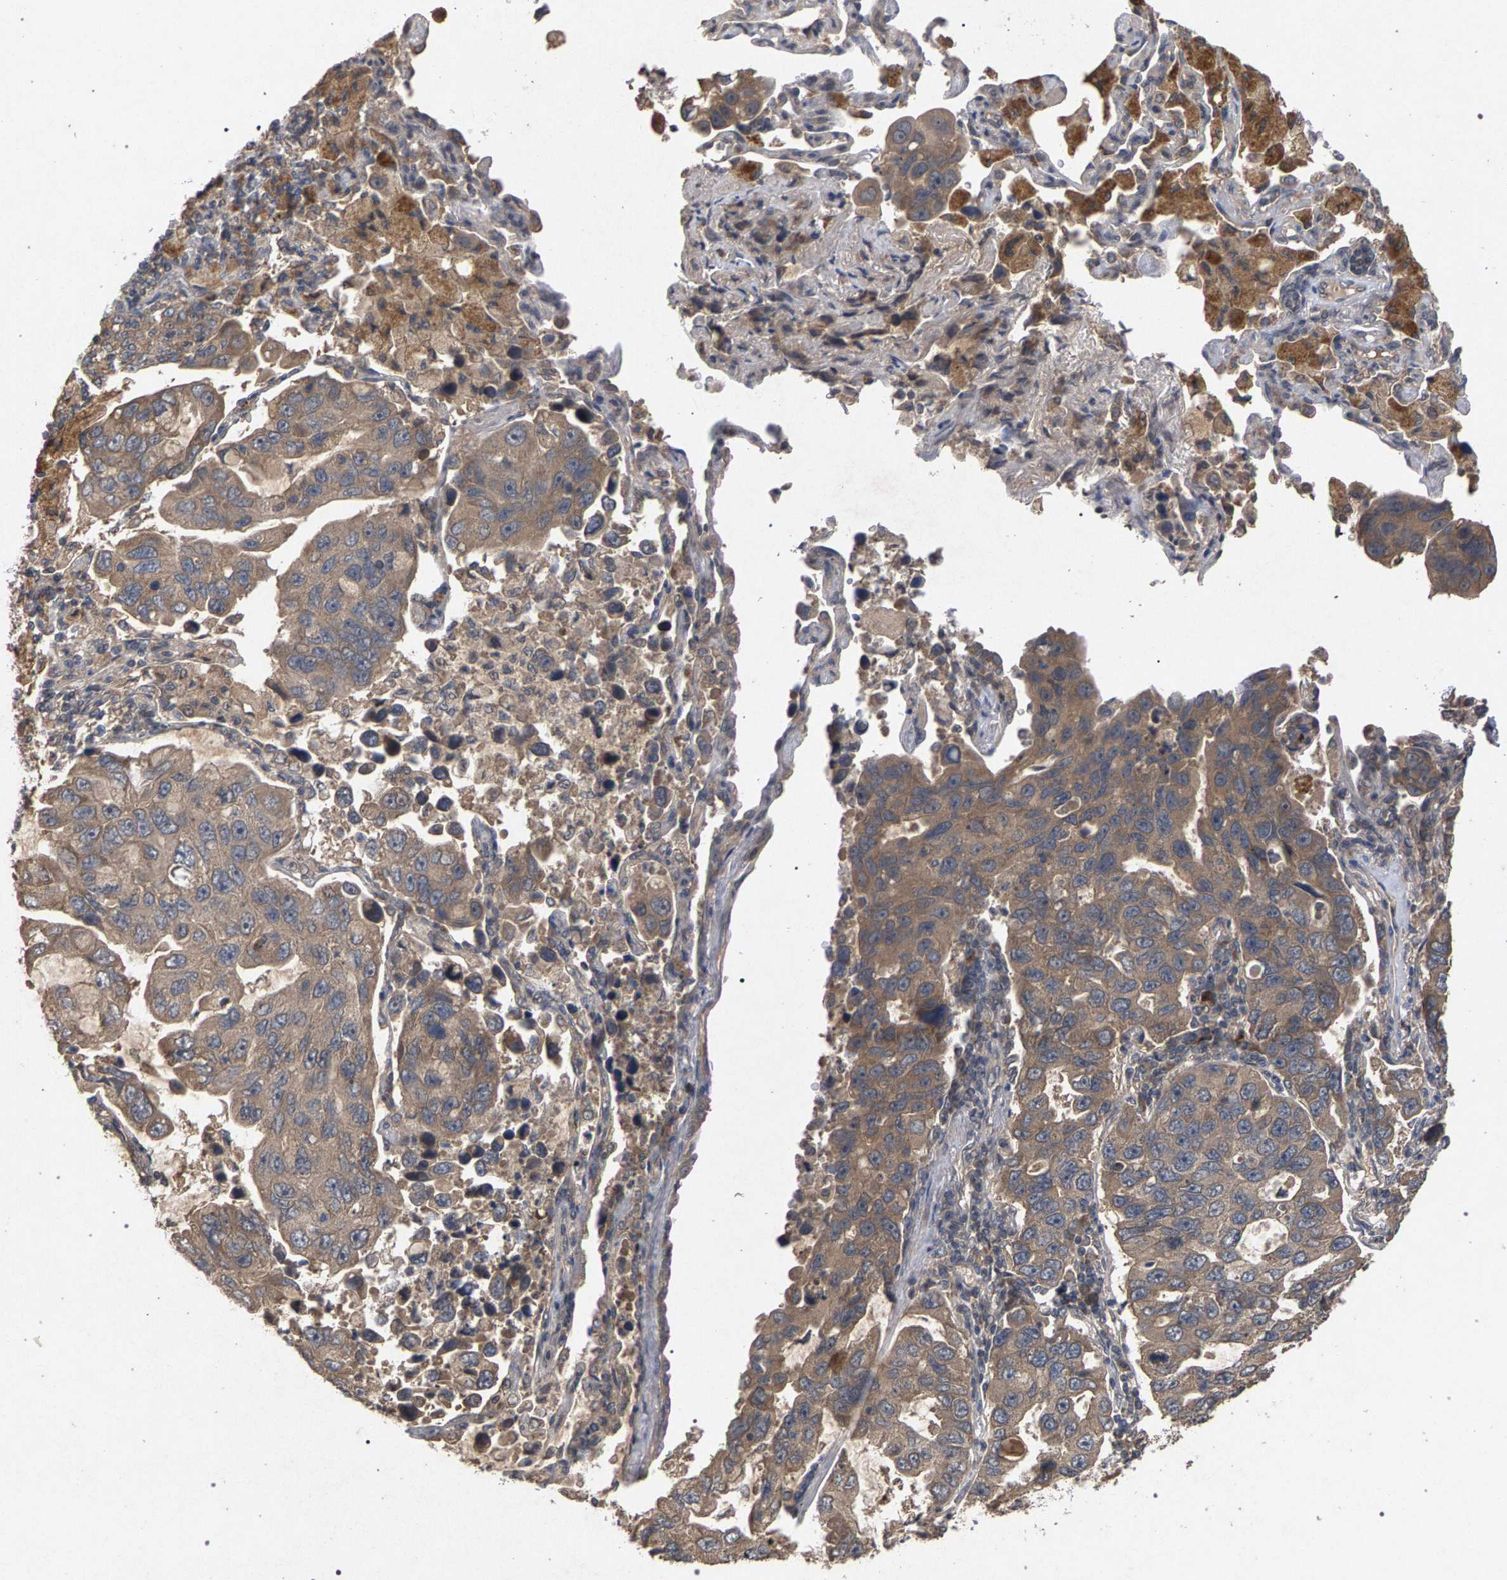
{"staining": {"intensity": "weak", "quantity": ">75%", "location": "cytoplasmic/membranous"}, "tissue": "lung cancer", "cell_type": "Tumor cells", "image_type": "cancer", "snomed": [{"axis": "morphology", "description": "Adenocarcinoma, NOS"}, {"axis": "topography", "description": "Lung"}], "caption": "Immunohistochemistry micrograph of neoplastic tissue: adenocarcinoma (lung) stained using immunohistochemistry exhibits low levels of weak protein expression localized specifically in the cytoplasmic/membranous of tumor cells, appearing as a cytoplasmic/membranous brown color.", "gene": "SLC4A4", "patient": {"sex": "male", "age": 64}}